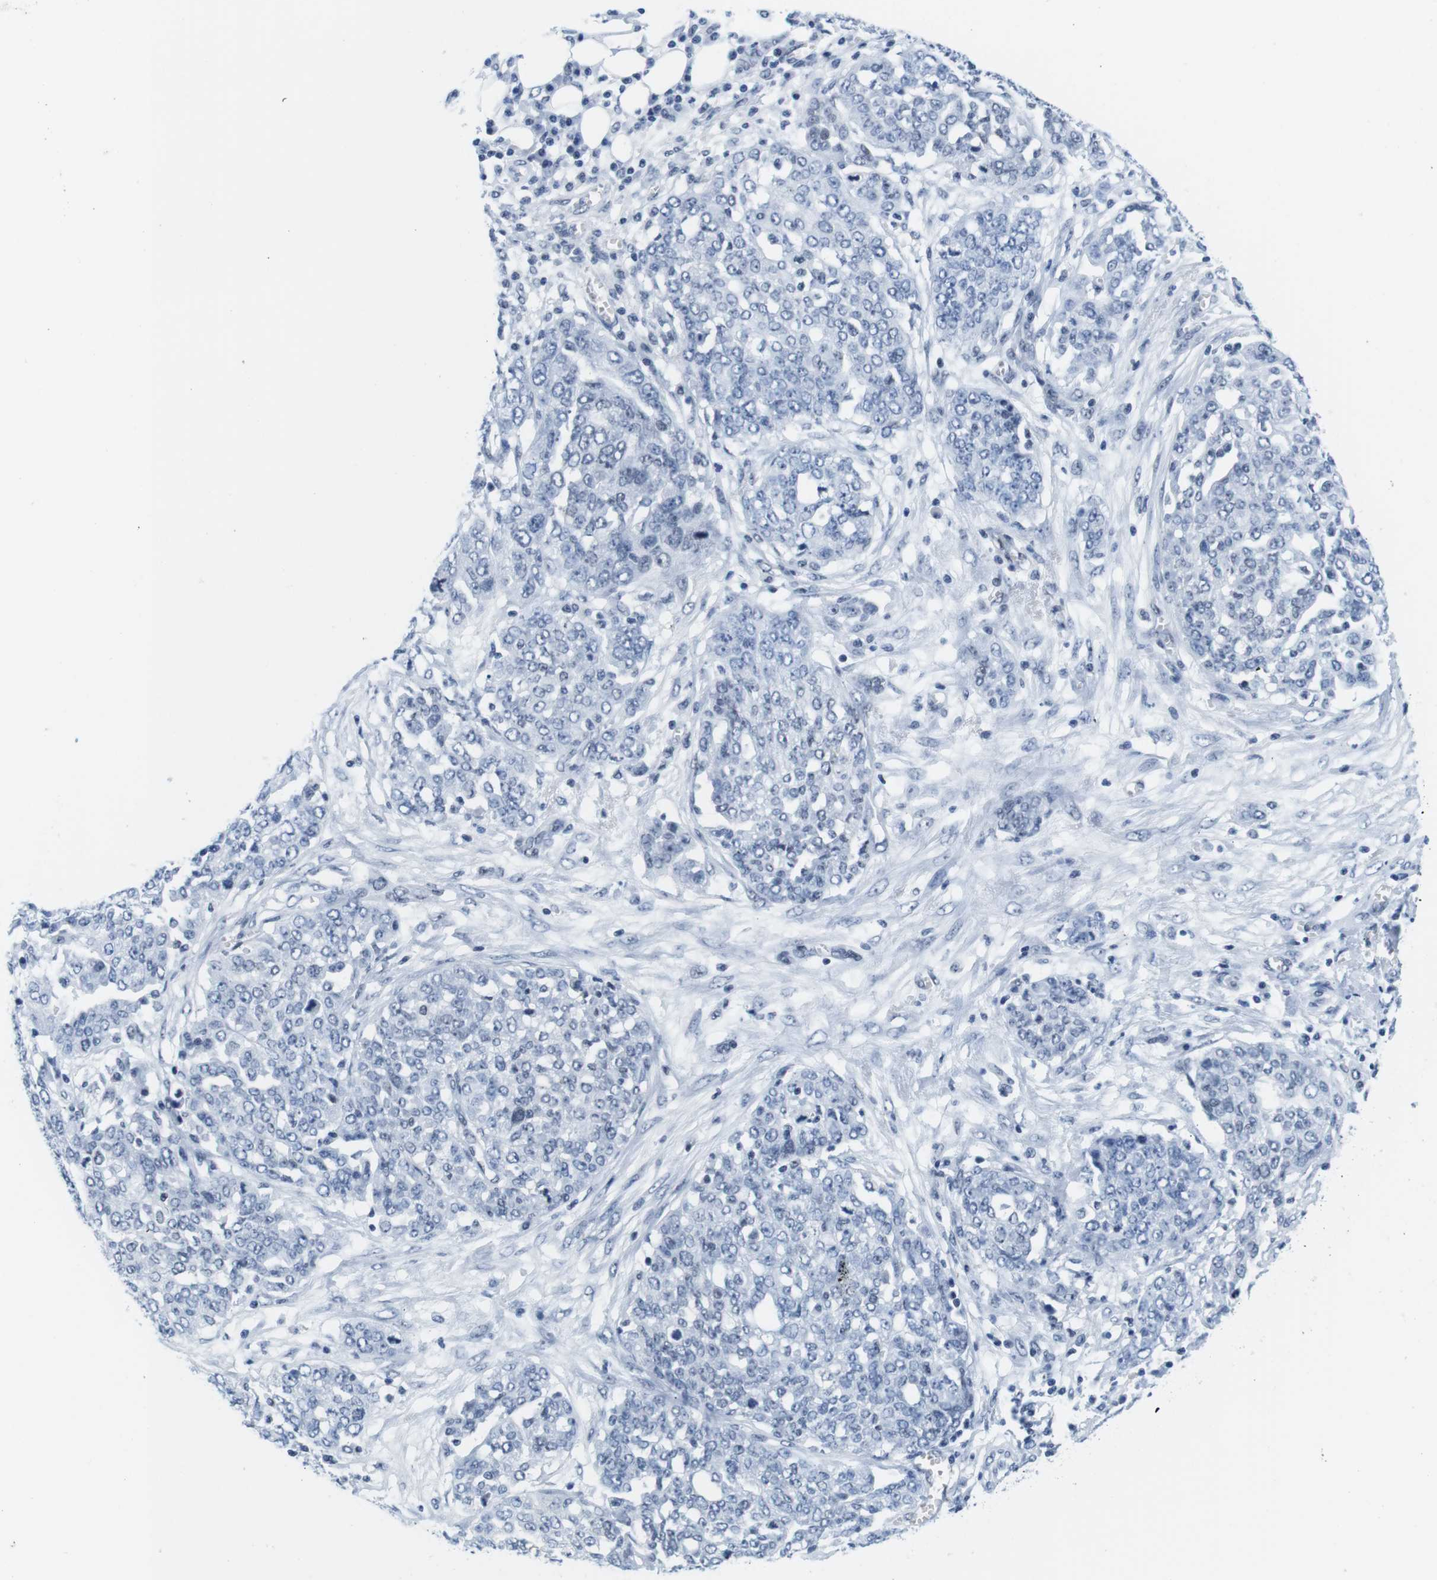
{"staining": {"intensity": "negative", "quantity": "none", "location": "none"}, "tissue": "ovarian cancer", "cell_type": "Tumor cells", "image_type": "cancer", "snomed": [{"axis": "morphology", "description": "Cystadenocarcinoma, serous, NOS"}, {"axis": "topography", "description": "Soft tissue"}, {"axis": "topography", "description": "Ovary"}], "caption": "DAB immunohistochemical staining of ovarian cancer (serous cystadenocarcinoma) demonstrates no significant expression in tumor cells. (Brightfield microscopy of DAB immunohistochemistry (IHC) at high magnification).", "gene": "IFI16", "patient": {"sex": "female", "age": 57}}